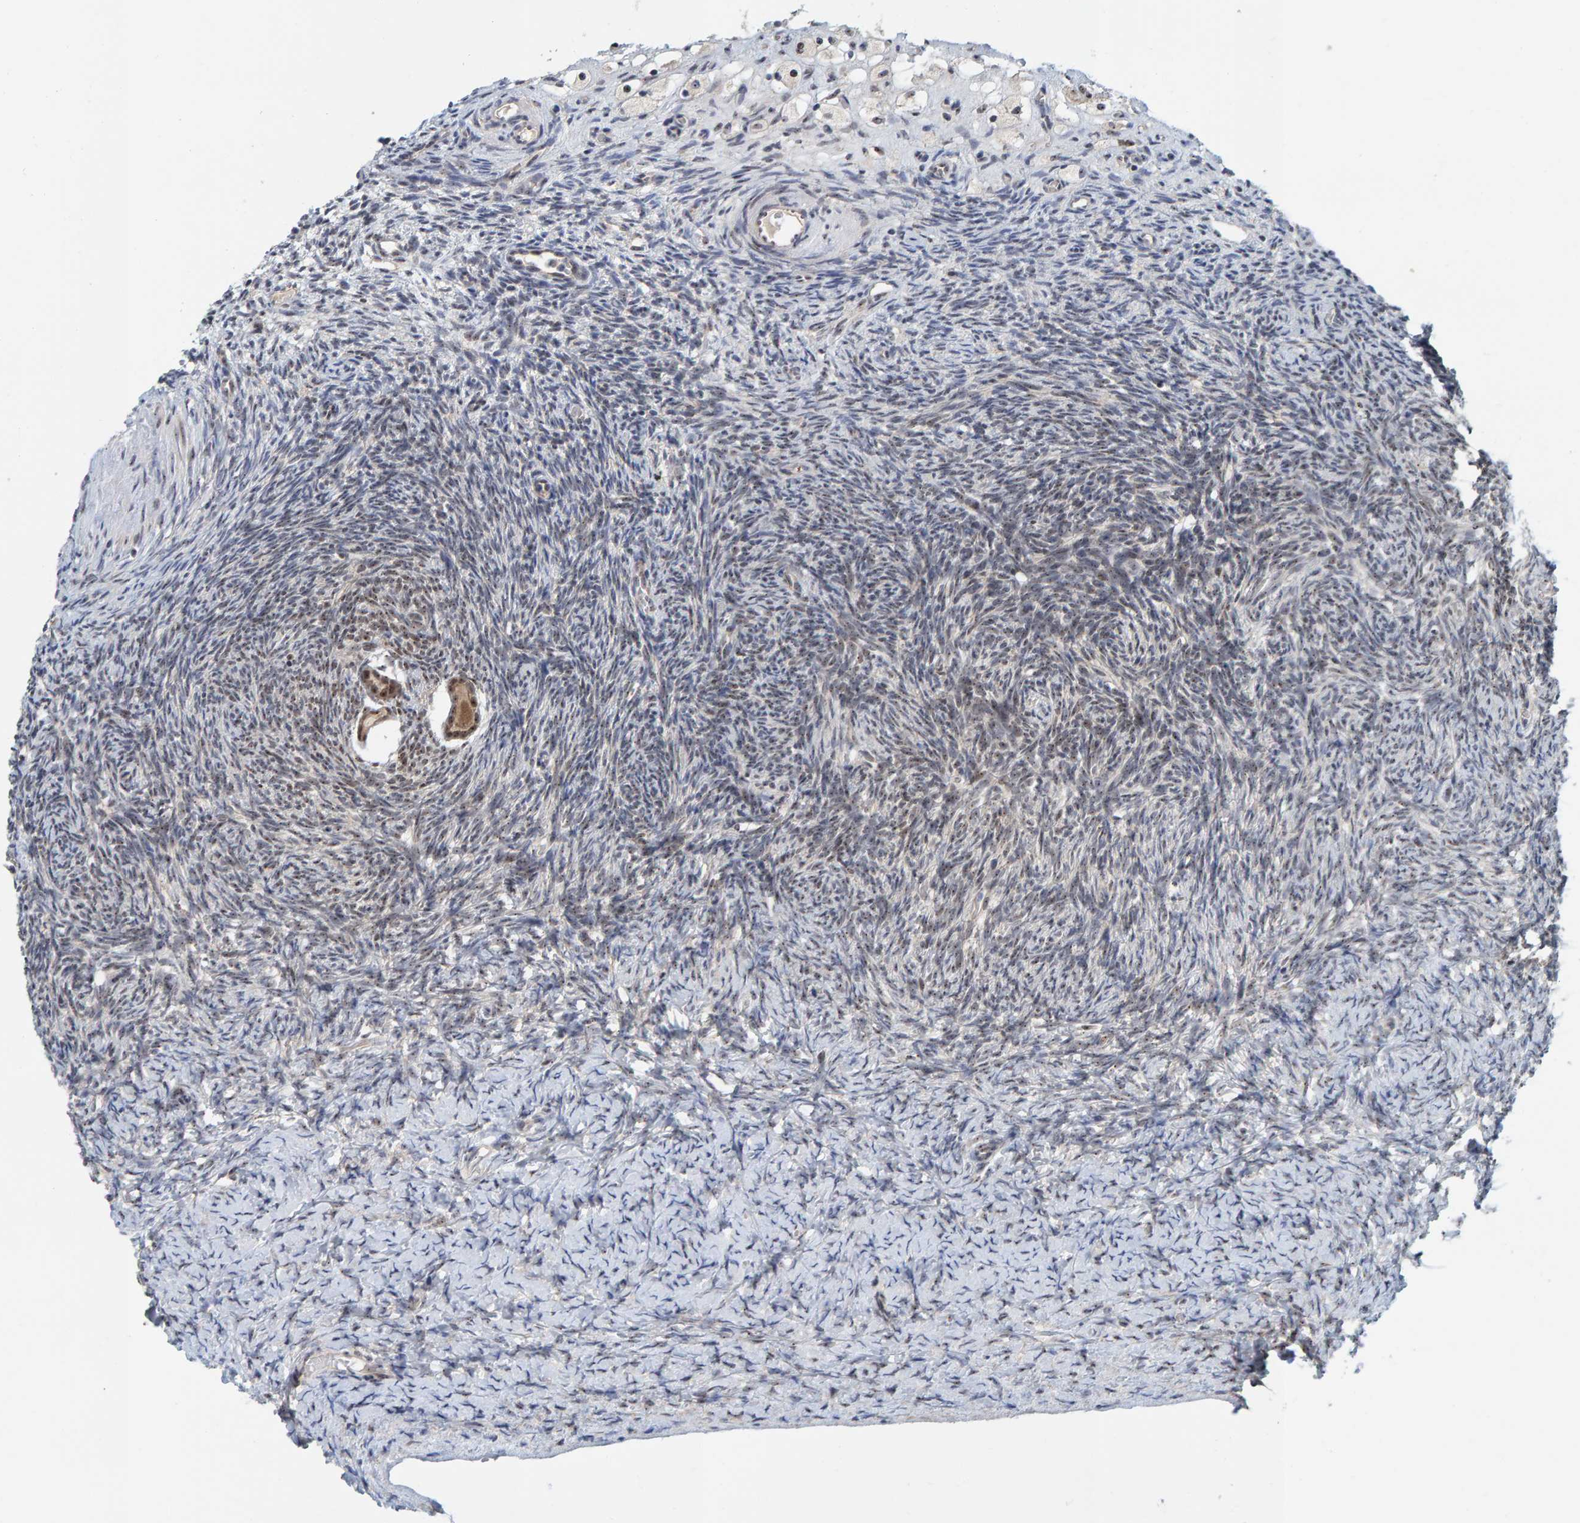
{"staining": {"intensity": "strong", "quantity": ">75%", "location": "nuclear"}, "tissue": "ovary", "cell_type": "Follicle cells", "image_type": "normal", "snomed": [{"axis": "morphology", "description": "Normal tissue, NOS"}, {"axis": "topography", "description": "Ovary"}], "caption": "Brown immunohistochemical staining in unremarkable ovary reveals strong nuclear expression in approximately >75% of follicle cells.", "gene": "POLR1E", "patient": {"sex": "female", "age": 34}}